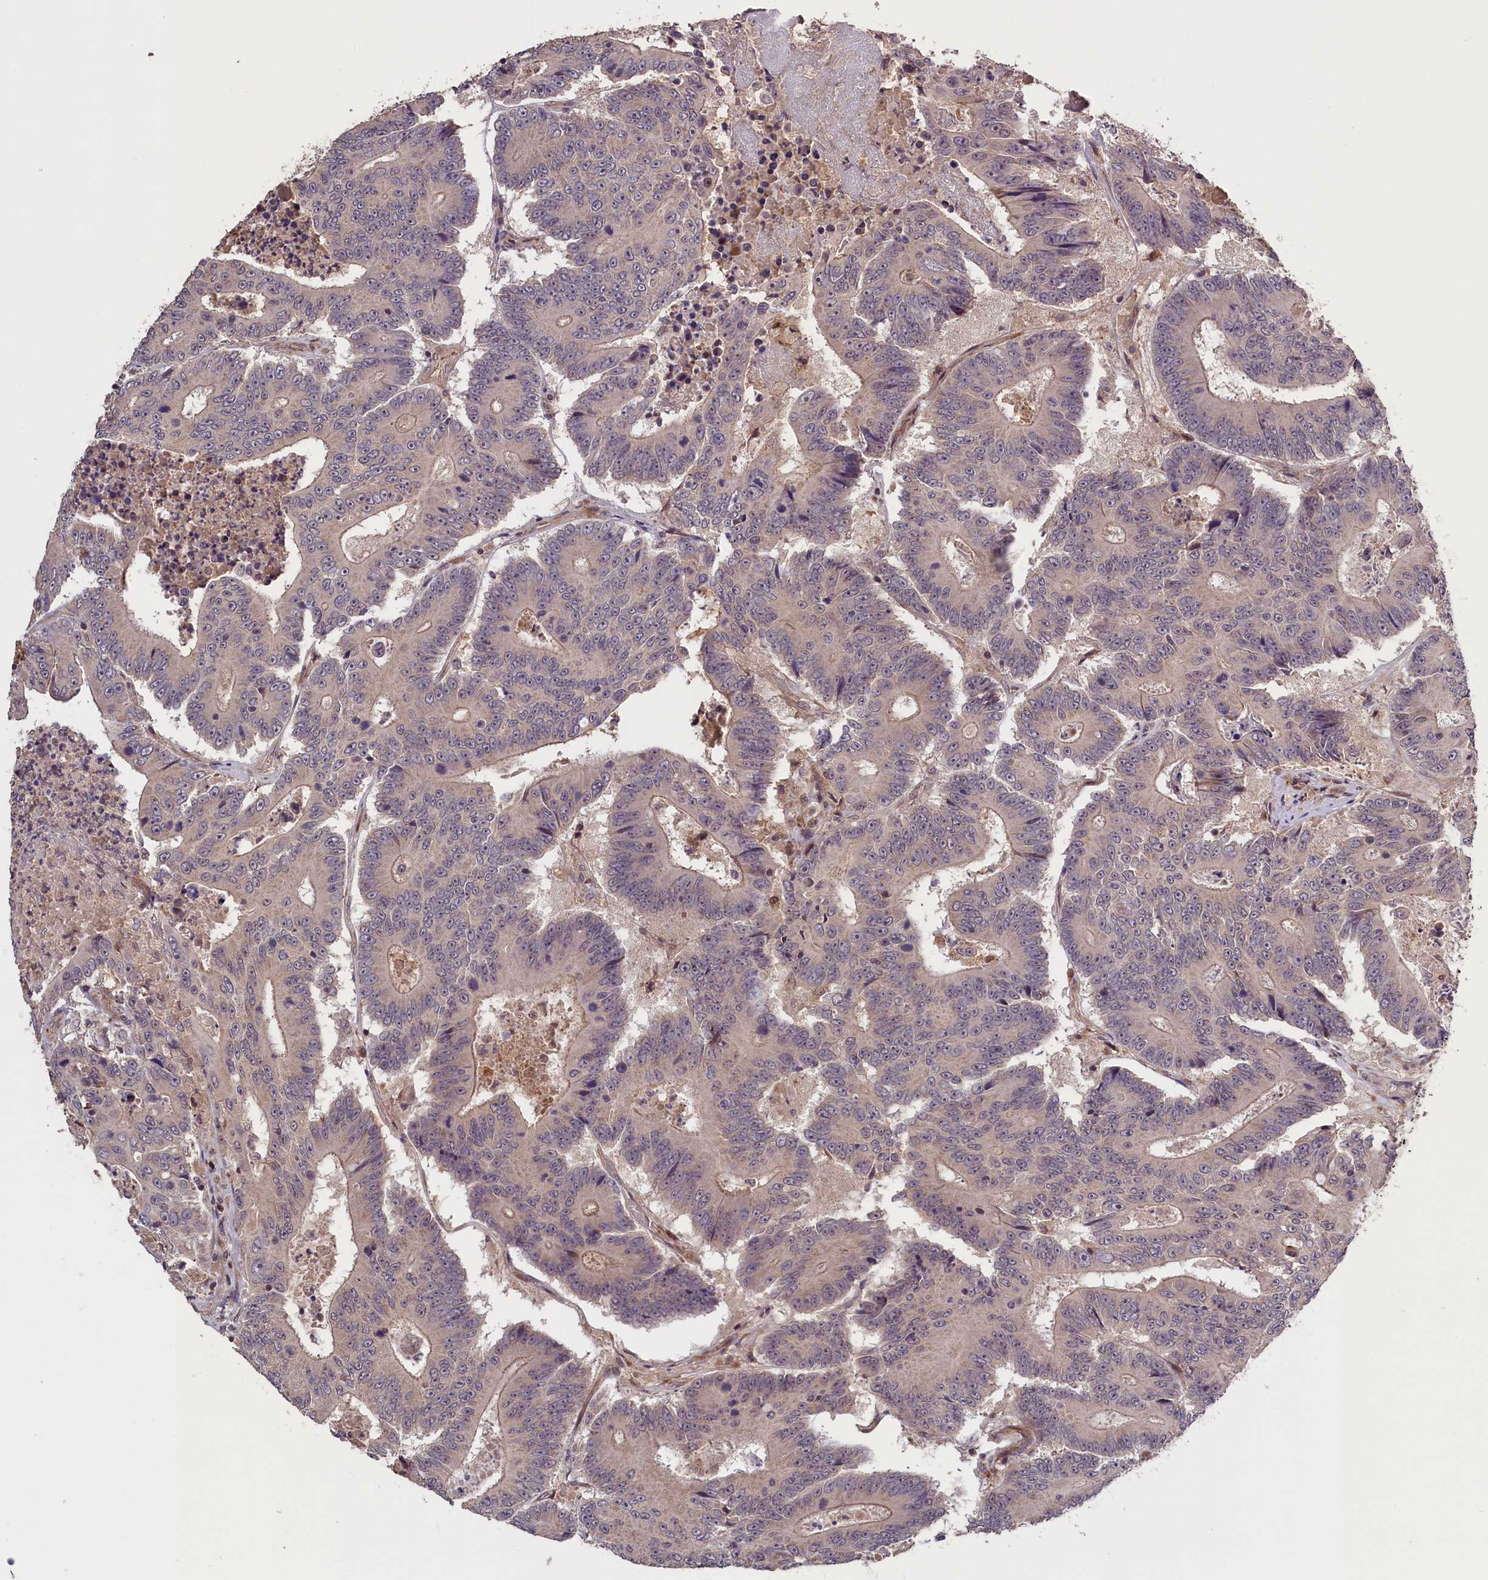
{"staining": {"intensity": "weak", "quantity": "<25%", "location": "cytoplasmic/membranous"}, "tissue": "colorectal cancer", "cell_type": "Tumor cells", "image_type": "cancer", "snomed": [{"axis": "morphology", "description": "Adenocarcinoma, NOS"}, {"axis": "topography", "description": "Colon"}], "caption": "Immunohistochemical staining of human colorectal cancer reveals no significant expression in tumor cells.", "gene": "DNAJB9", "patient": {"sex": "male", "age": 83}}